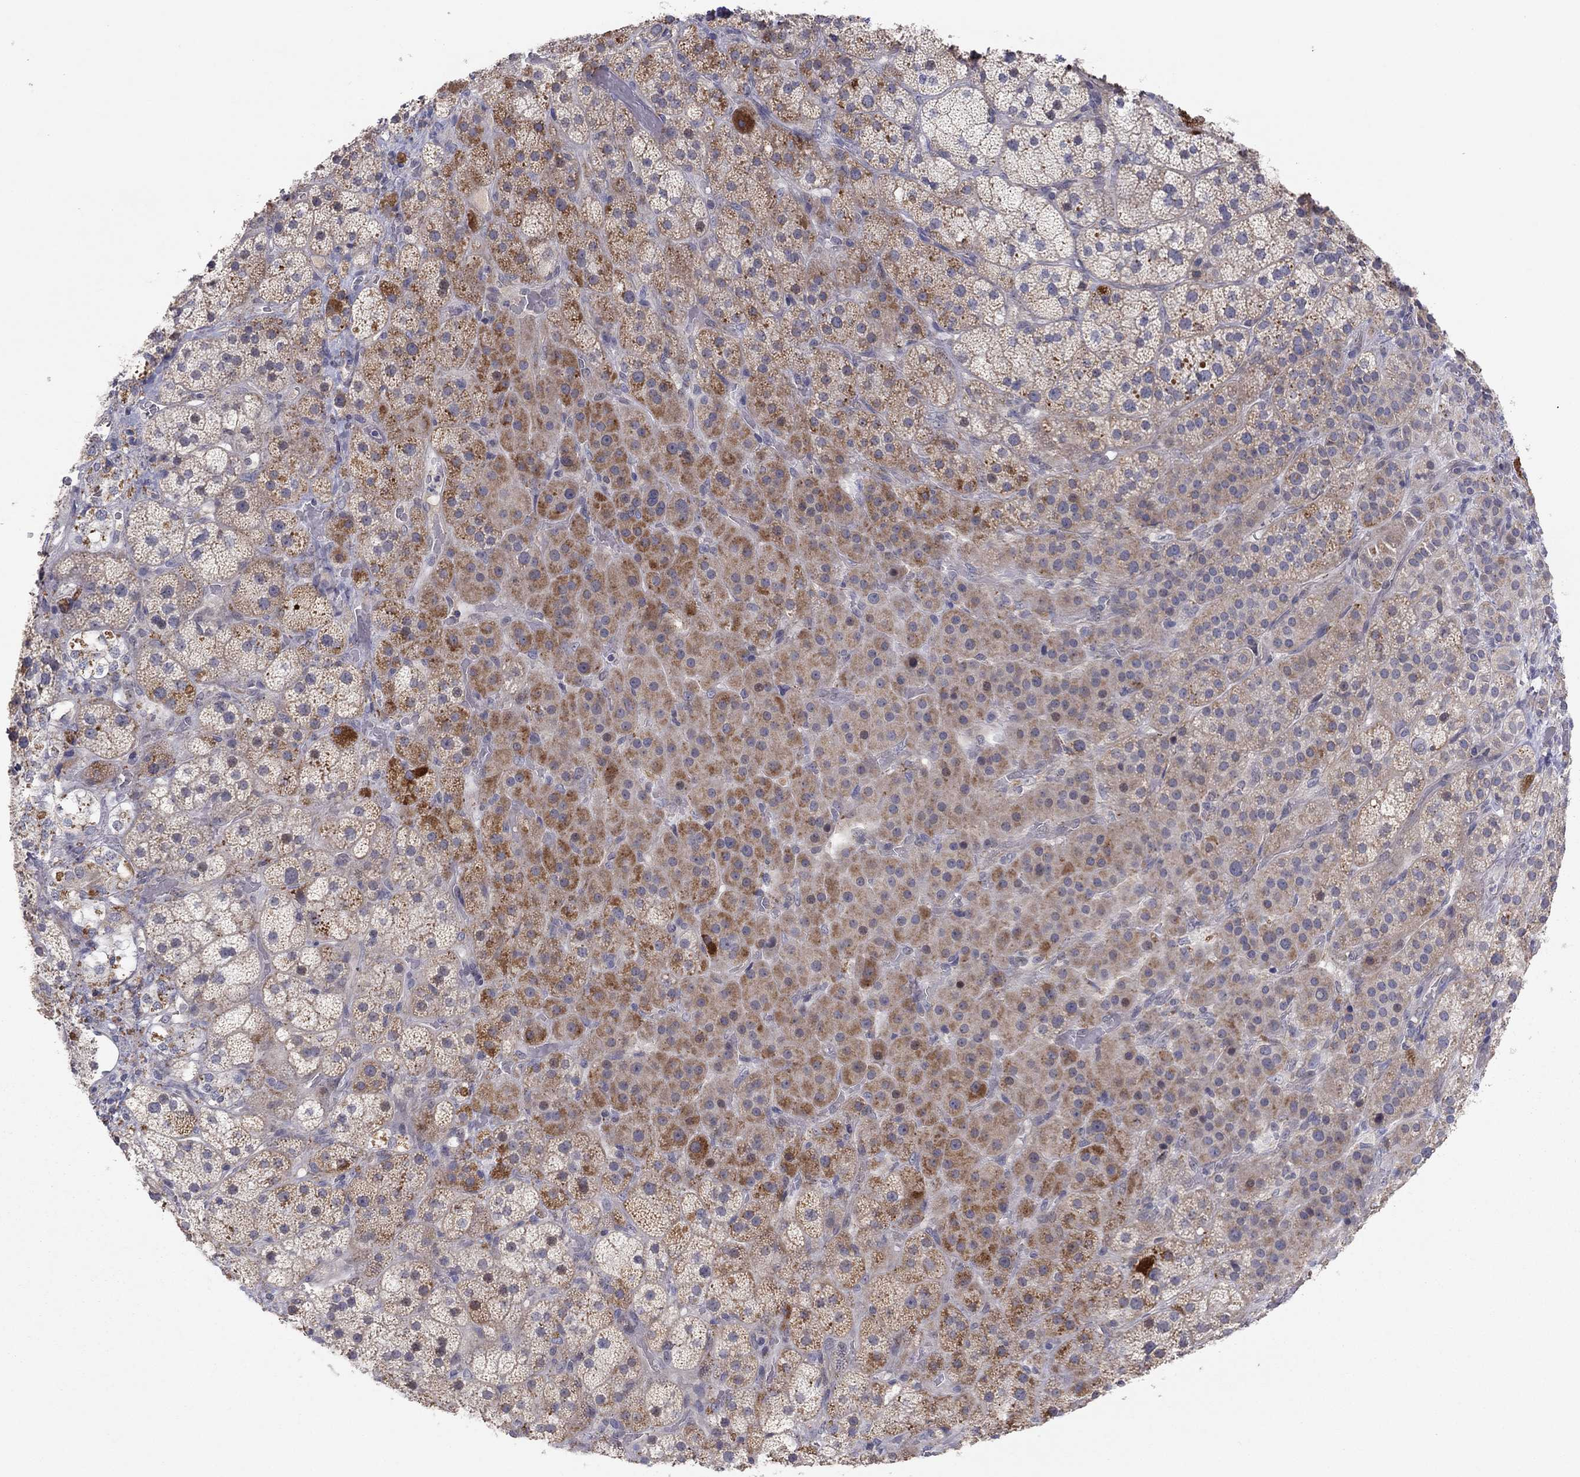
{"staining": {"intensity": "strong", "quantity": "<25%", "location": "cytoplasmic/membranous"}, "tissue": "adrenal gland", "cell_type": "Glandular cells", "image_type": "normal", "snomed": [{"axis": "morphology", "description": "Normal tissue, NOS"}, {"axis": "topography", "description": "Adrenal gland"}], "caption": "Immunohistochemistry (IHC) (DAB) staining of benign human adrenal gland shows strong cytoplasmic/membranous protein expression in approximately <25% of glandular cells.", "gene": "CRACDL", "patient": {"sex": "male", "age": 57}}